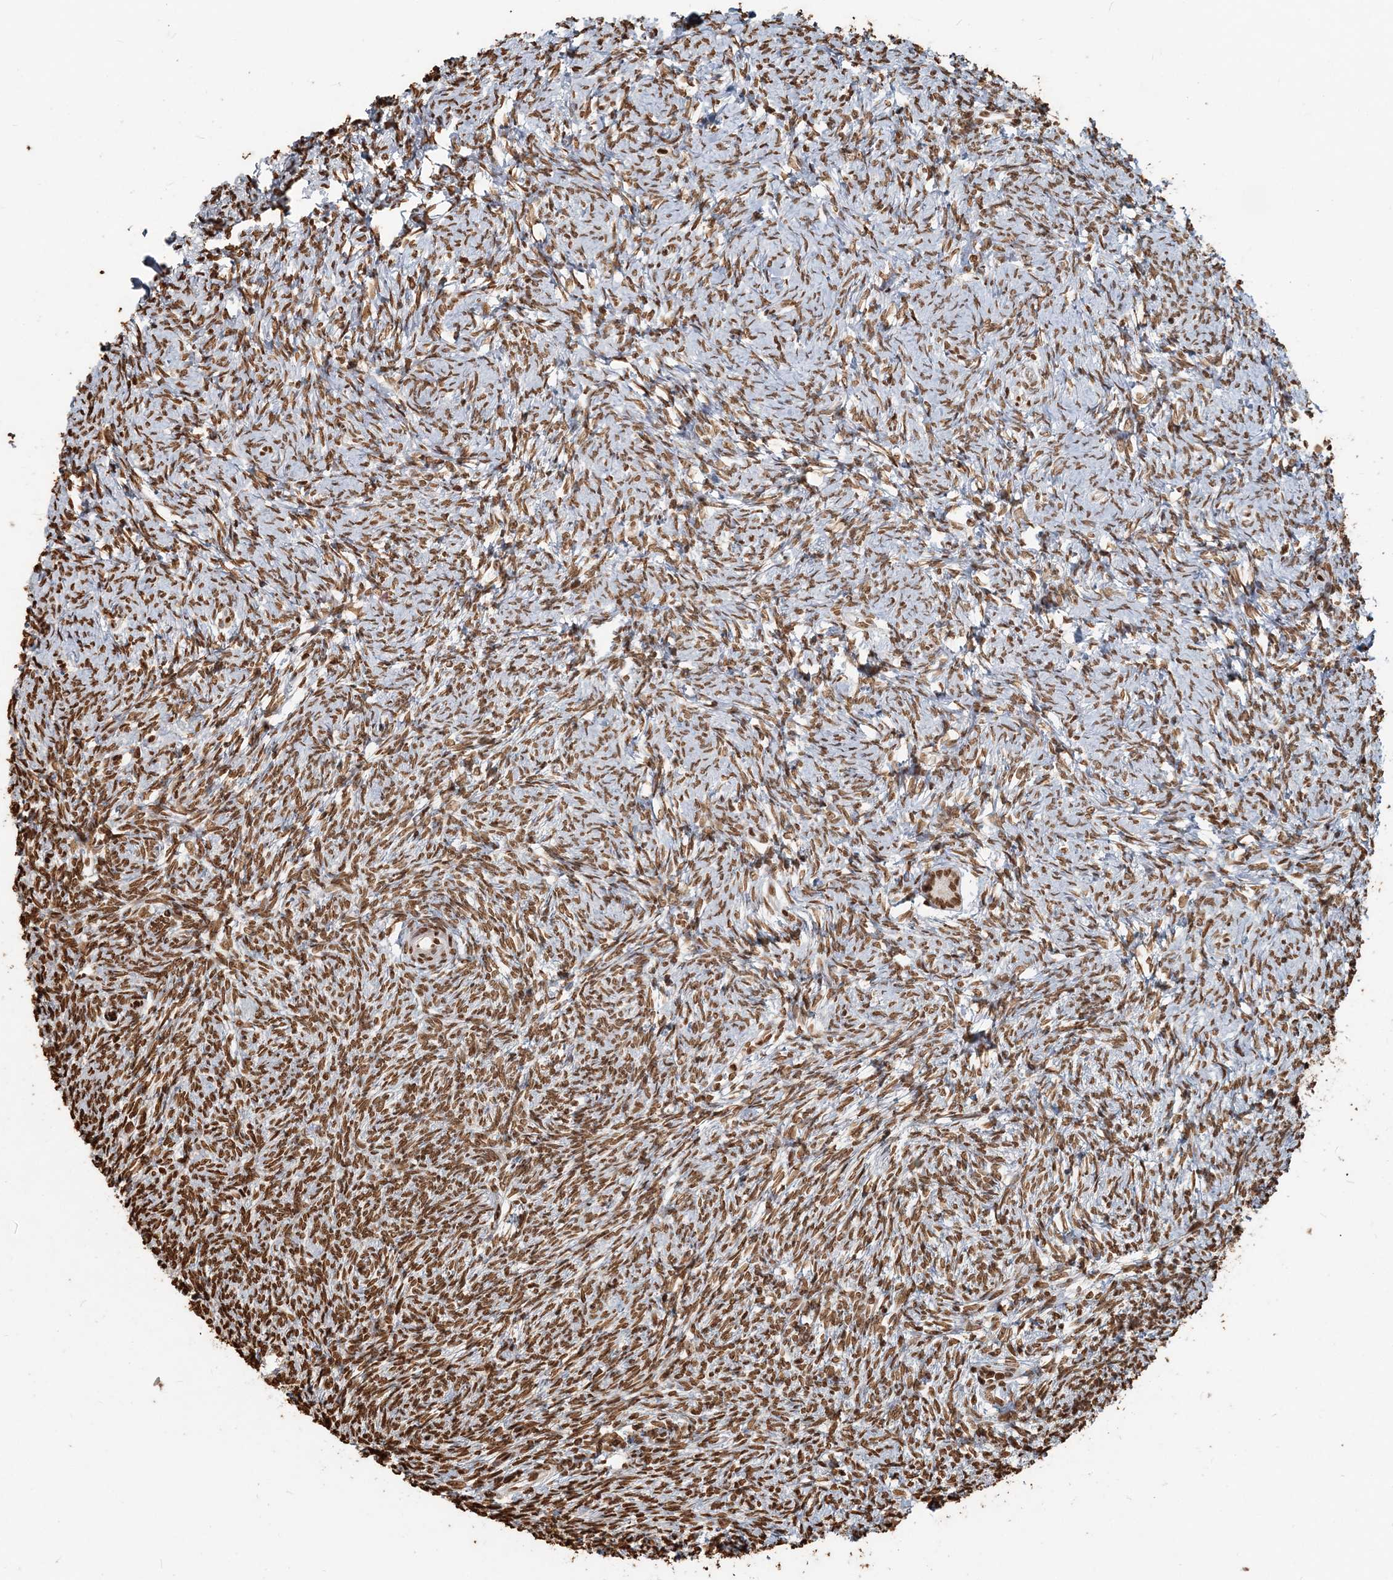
{"staining": {"intensity": "moderate", "quantity": ">75%", "location": "nuclear"}, "tissue": "ovary", "cell_type": "Follicle cells", "image_type": "normal", "snomed": [{"axis": "morphology", "description": "Normal tissue, NOS"}, {"axis": "morphology", "description": "Cyst, NOS"}, {"axis": "topography", "description": "Ovary"}], "caption": "The micrograph reveals a brown stain indicating the presence of a protein in the nuclear of follicle cells in ovary. (IHC, brightfield microscopy, high magnification).", "gene": "H3", "patient": {"sex": "female", "age": 33}}